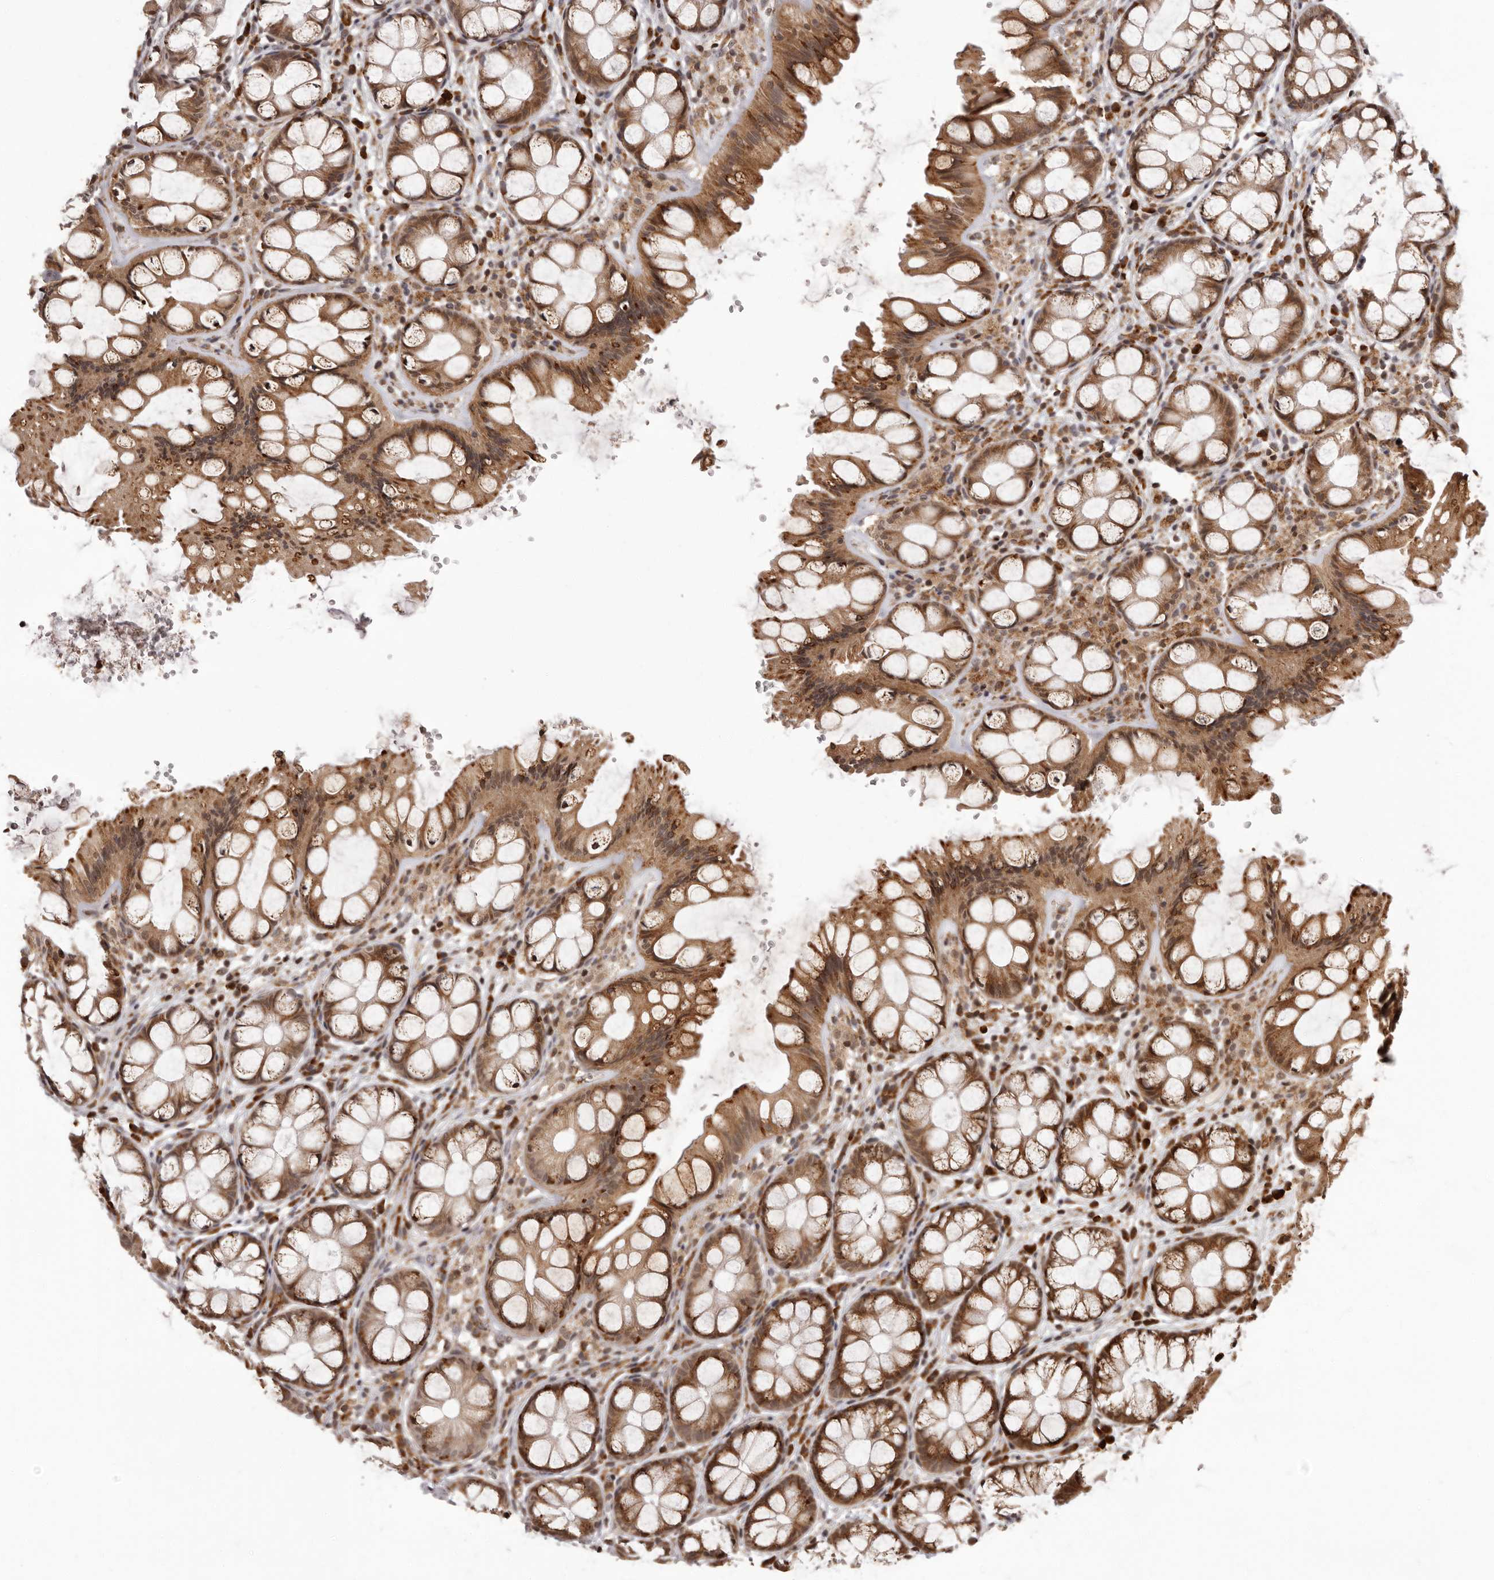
{"staining": {"intensity": "moderate", "quantity": ">75%", "location": "cytoplasmic/membranous"}, "tissue": "colon", "cell_type": "Endothelial cells", "image_type": "normal", "snomed": [{"axis": "morphology", "description": "Normal tissue, NOS"}, {"axis": "topography", "description": "Colon"}], "caption": "Protein staining of benign colon displays moderate cytoplasmic/membranous expression in approximately >75% of endothelial cells.", "gene": "IL32", "patient": {"sex": "male", "age": 47}}